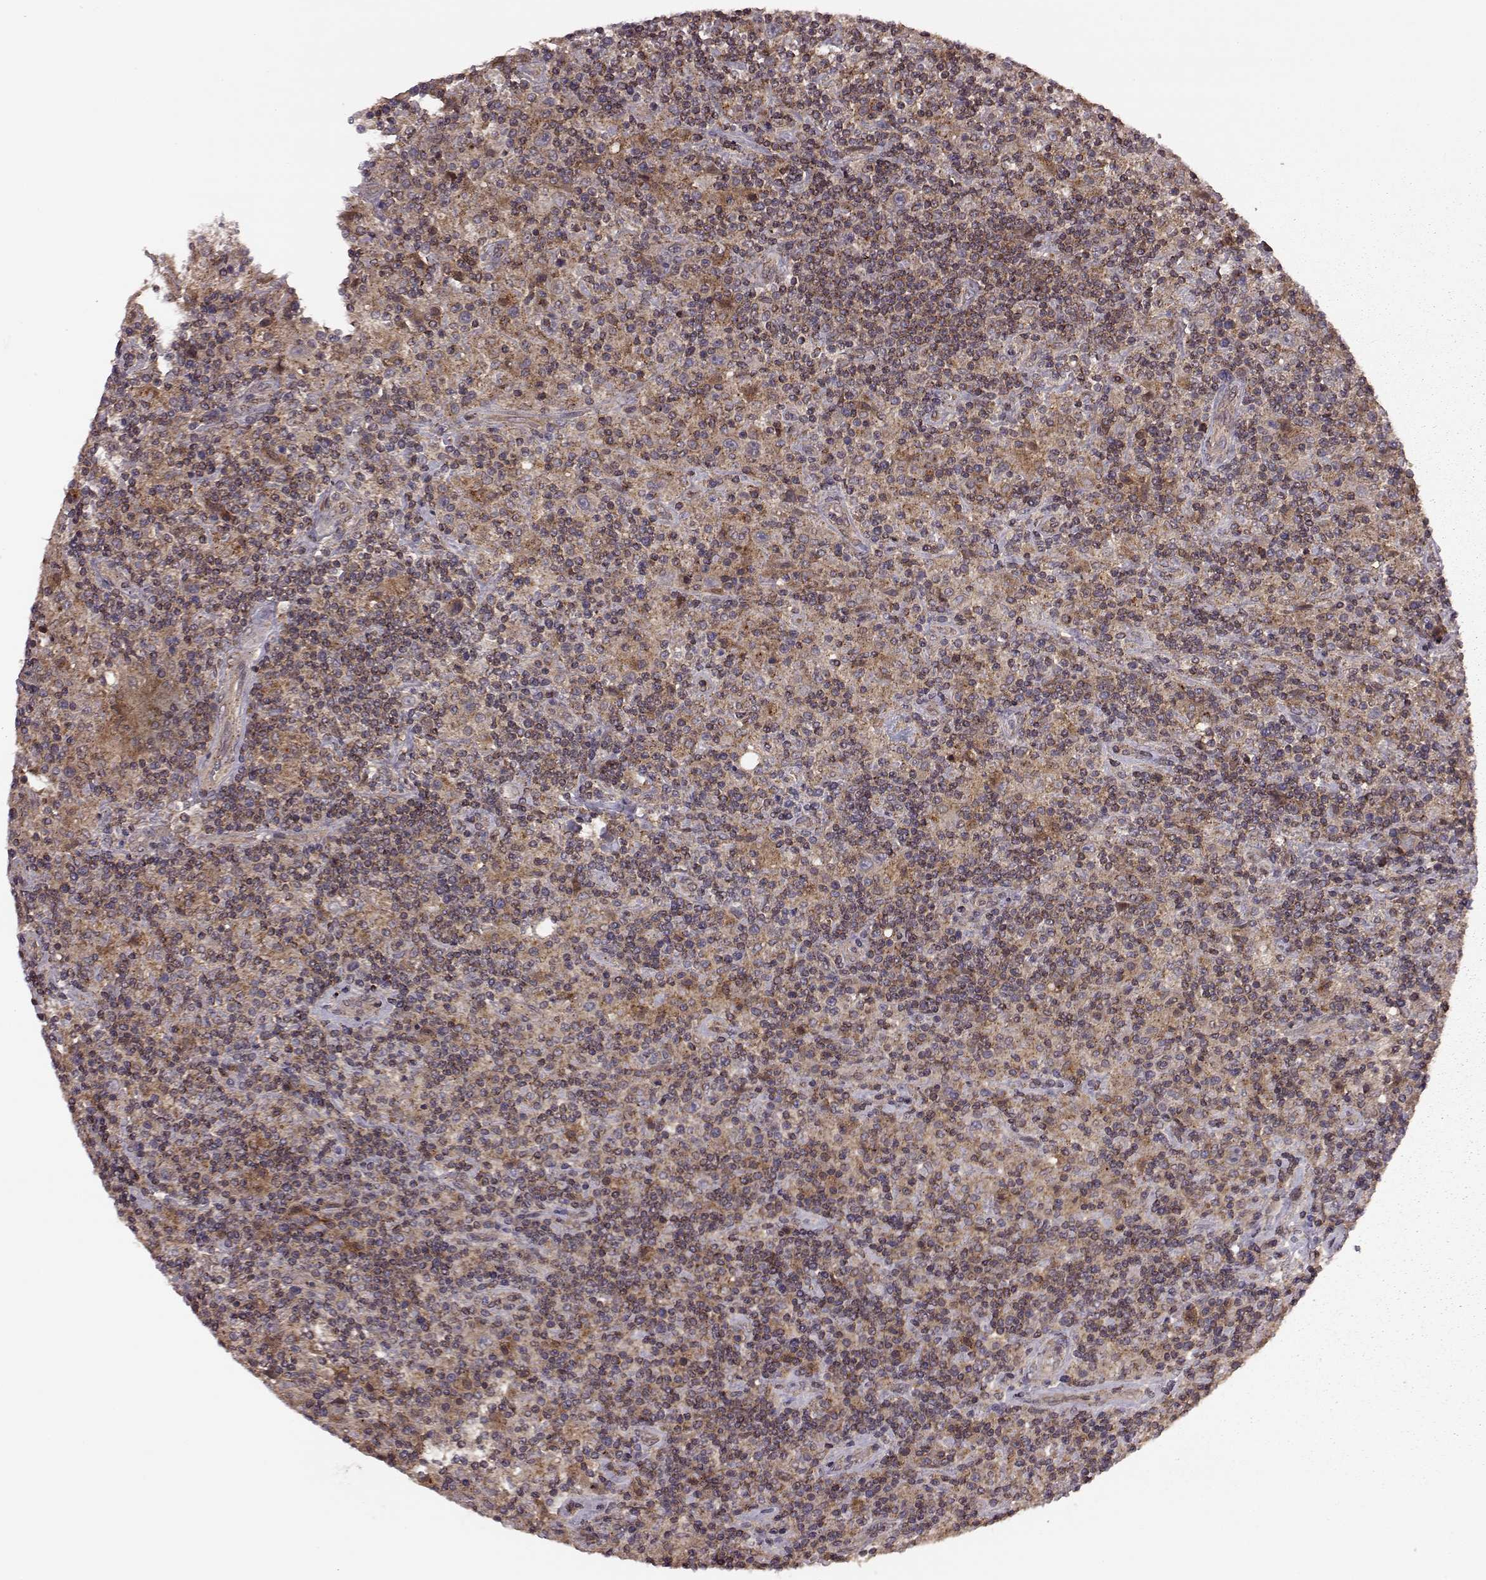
{"staining": {"intensity": "weak", "quantity": ">75%", "location": "cytoplasmic/membranous"}, "tissue": "lymphoma", "cell_type": "Tumor cells", "image_type": "cancer", "snomed": [{"axis": "morphology", "description": "Hodgkin's disease, NOS"}, {"axis": "topography", "description": "Lymph node"}], "caption": "A brown stain shows weak cytoplasmic/membranous expression of a protein in Hodgkin's disease tumor cells.", "gene": "FNIP2", "patient": {"sex": "male", "age": 70}}